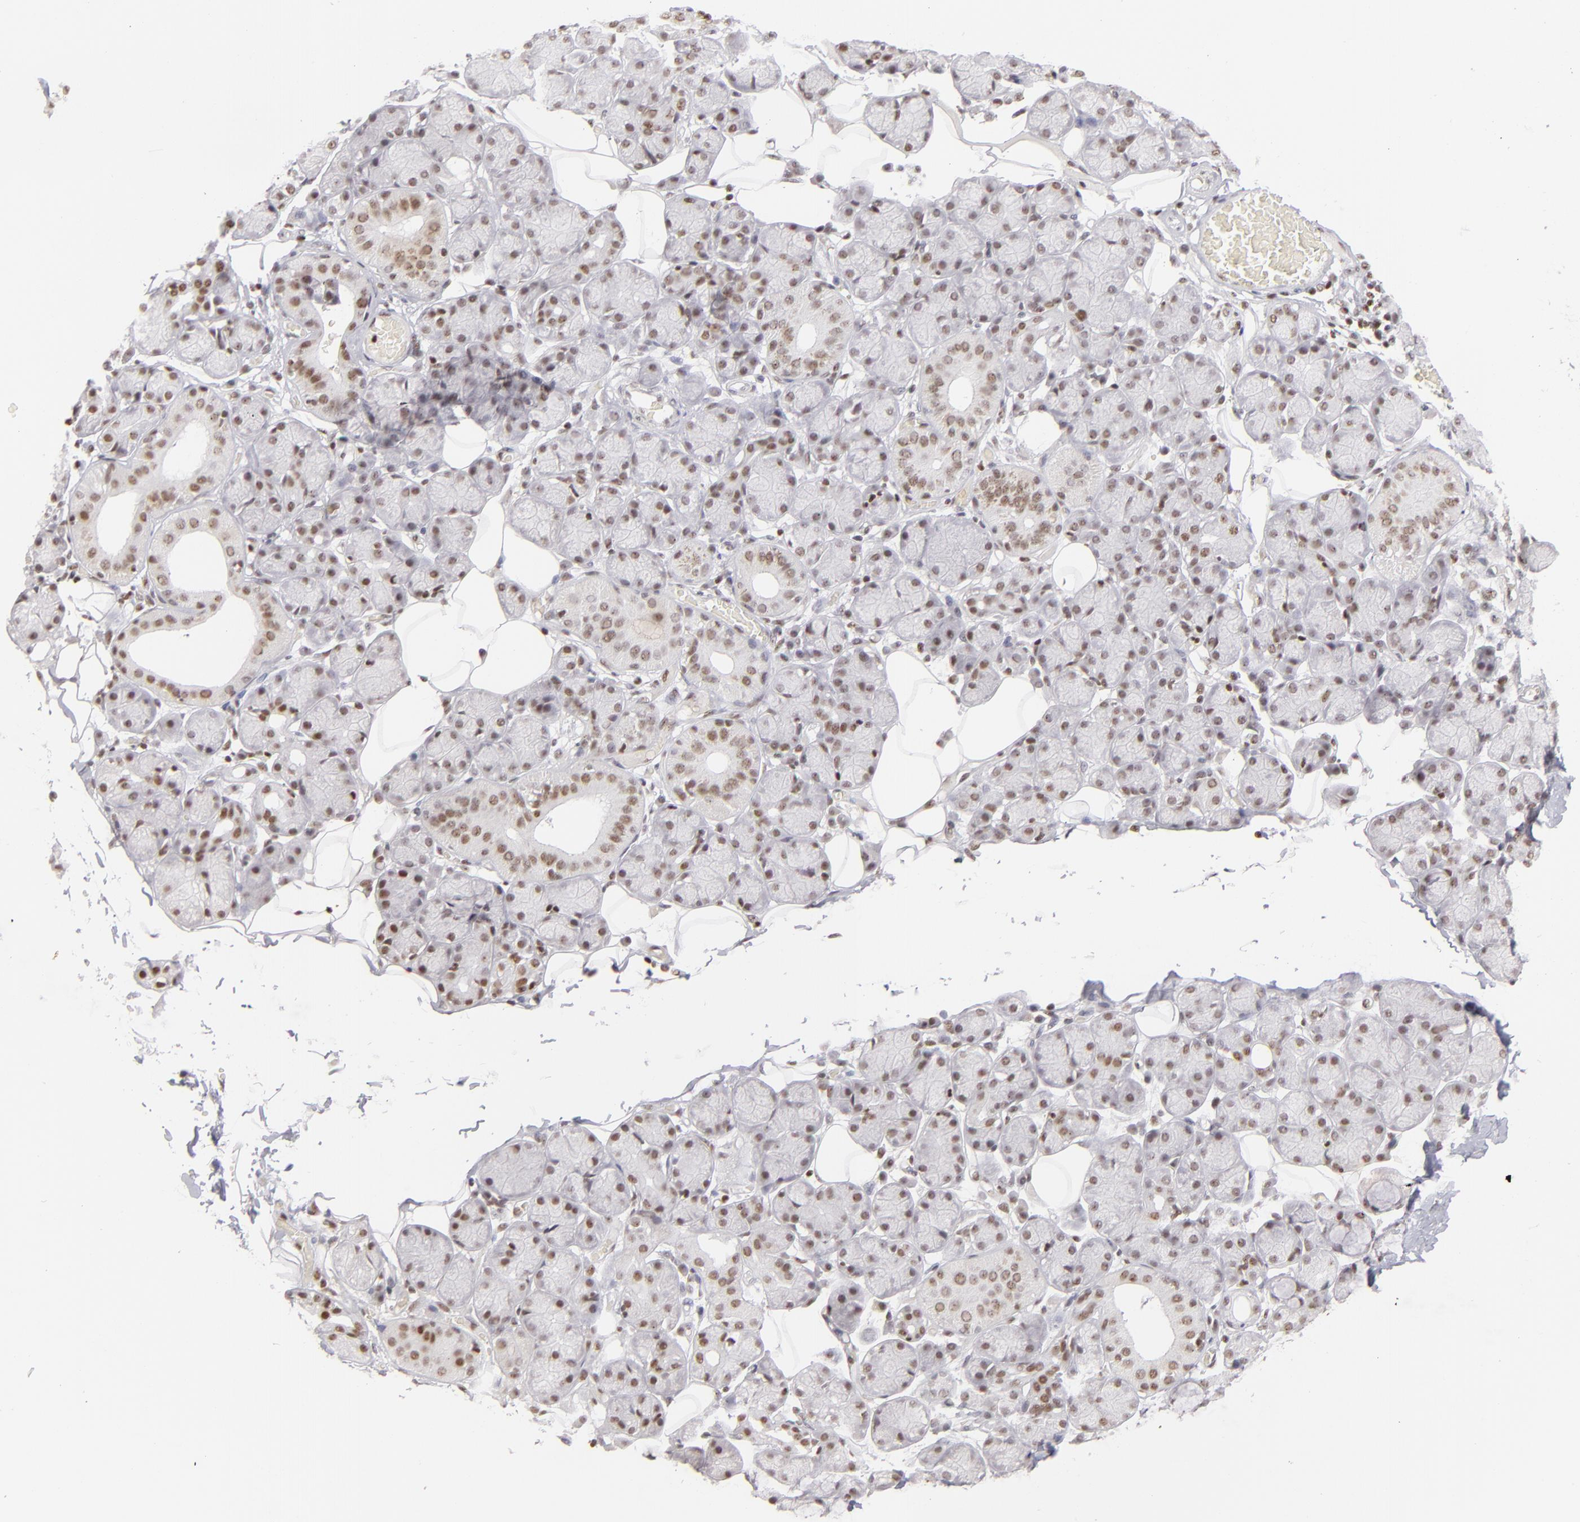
{"staining": {"intensity": "moderate", "quantity": ">75%", "location": "nuclear"}, "tissue": "salivary gland", "cell_type": "Glandular cells", "image_type": "normal", "snomed": [{"axis": "morphology", "description": "Normal tissue, NOS"}, {"axis": "topography", "description": "Salivary gland"}], "caption": "Salivary gland was stained to show a protein in brown. There is medium levels of moderate nuclear expression in about >75% of glandular cells. Ihc stains the protein of interest in brown and the nuclei are stained blue.", "gene": "DAXX", "patient": {"sex": "male", "age": 54}}